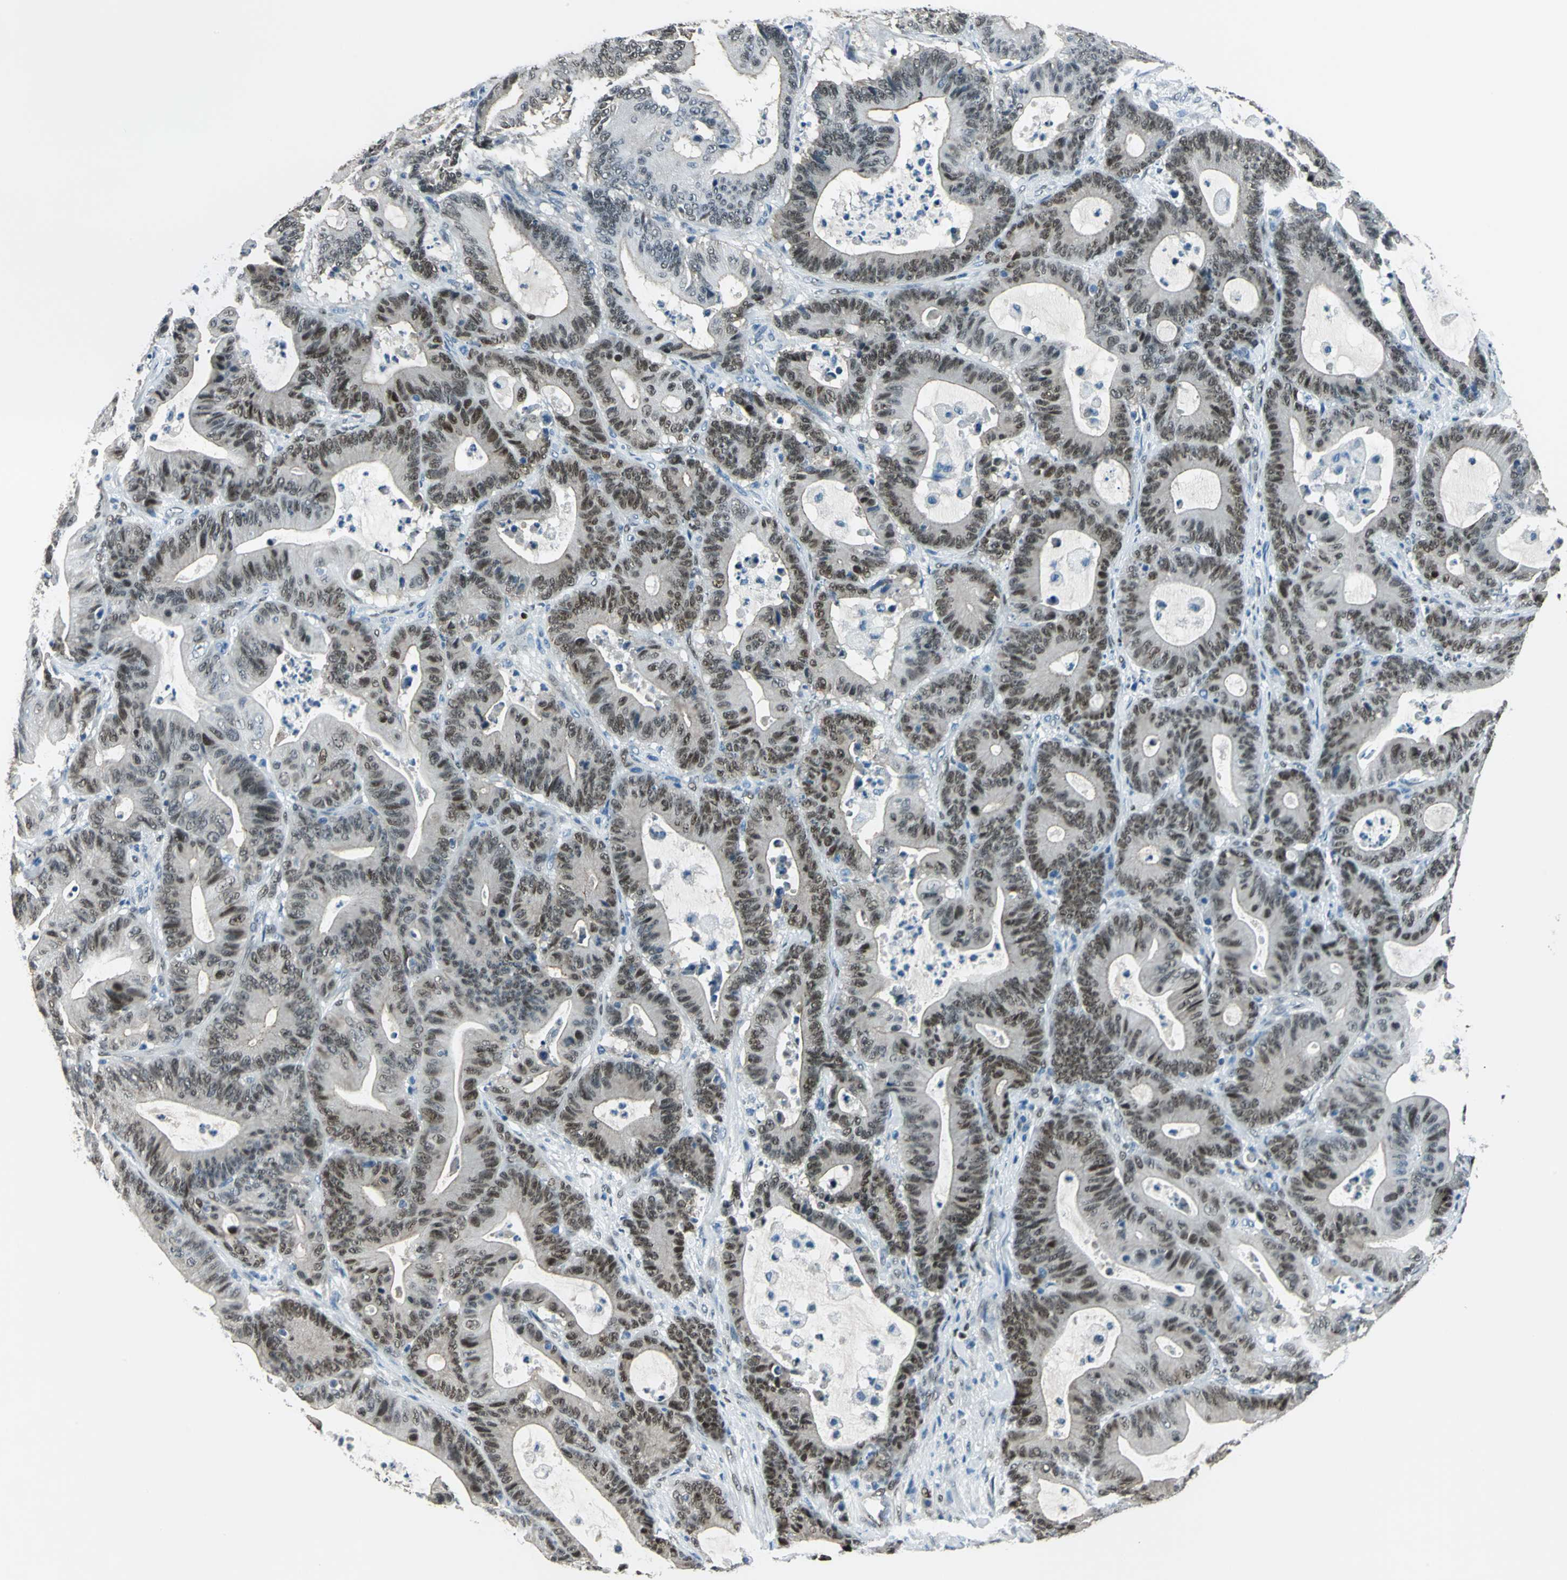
{"staining": {"intensity": "moderate", "quantity": ">75%", "location": "nuclear"}, "tissue": "colorectal cancer", "cell_type": "Tumor cells", "image_type": "cancer", "snomed": [{"axis": "morphology", "description": "Adenocarcinoma, NOS"}, {"axis": "topography", "description": "Colon"}], "caption": "The immunohistochemical stain highlights moderate nuclear positivity in tumor cells of adenocarcinoma (colorectal) tissue. (Stains: DAB in brown, nuclei in blue, Microscopy: brightfield microscopy at high magnification).", "gene": "NFIA", "patient": {"sex": "female", "age": 84}}